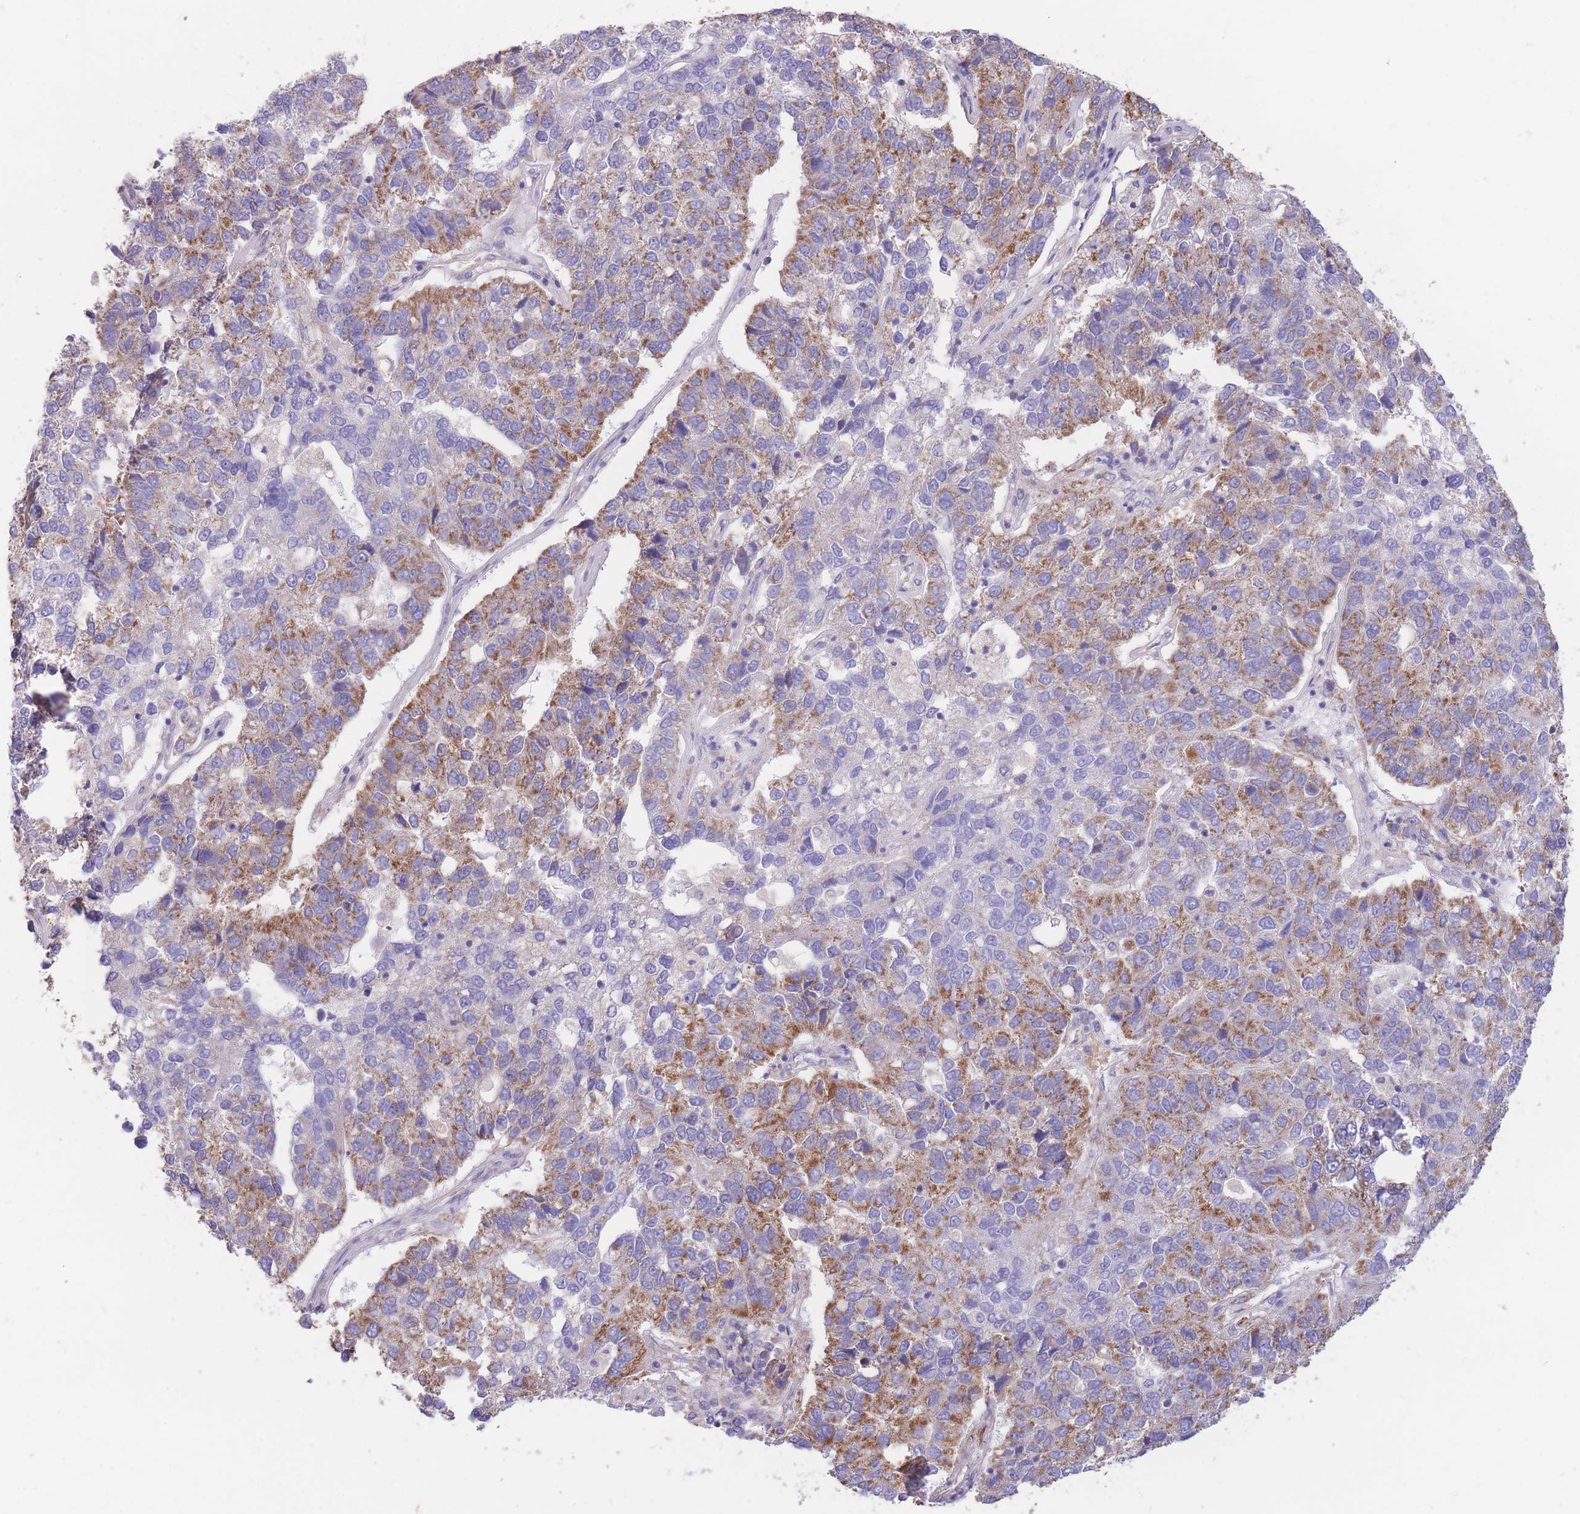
{"staining": {"intensity": "moderate", "quantity": "<25%", "location": "cytoplasmic/membranous"}, "tissue": "pancreatic cancer", "cell_type": "Tumor cells", "image_type": "cancer", "snomed": [{"axis": "morphology", "description": "Adenocarcinoma, NOS"}, {"axis": "topography", "description": "Pancreas"}], "caption": "High-magnification brightfield microscopy of pancreatic cancer stained with DAB (3,3'-diaminobenzidine) (brown) and counterstained with hematoxylin (blue). tumor cells exhibit moderate cytoplasmic/membranous staining is seen in about<25% of cells.", "gene": "MRPS9", "patient": {"sex": "female", "age": 61}}